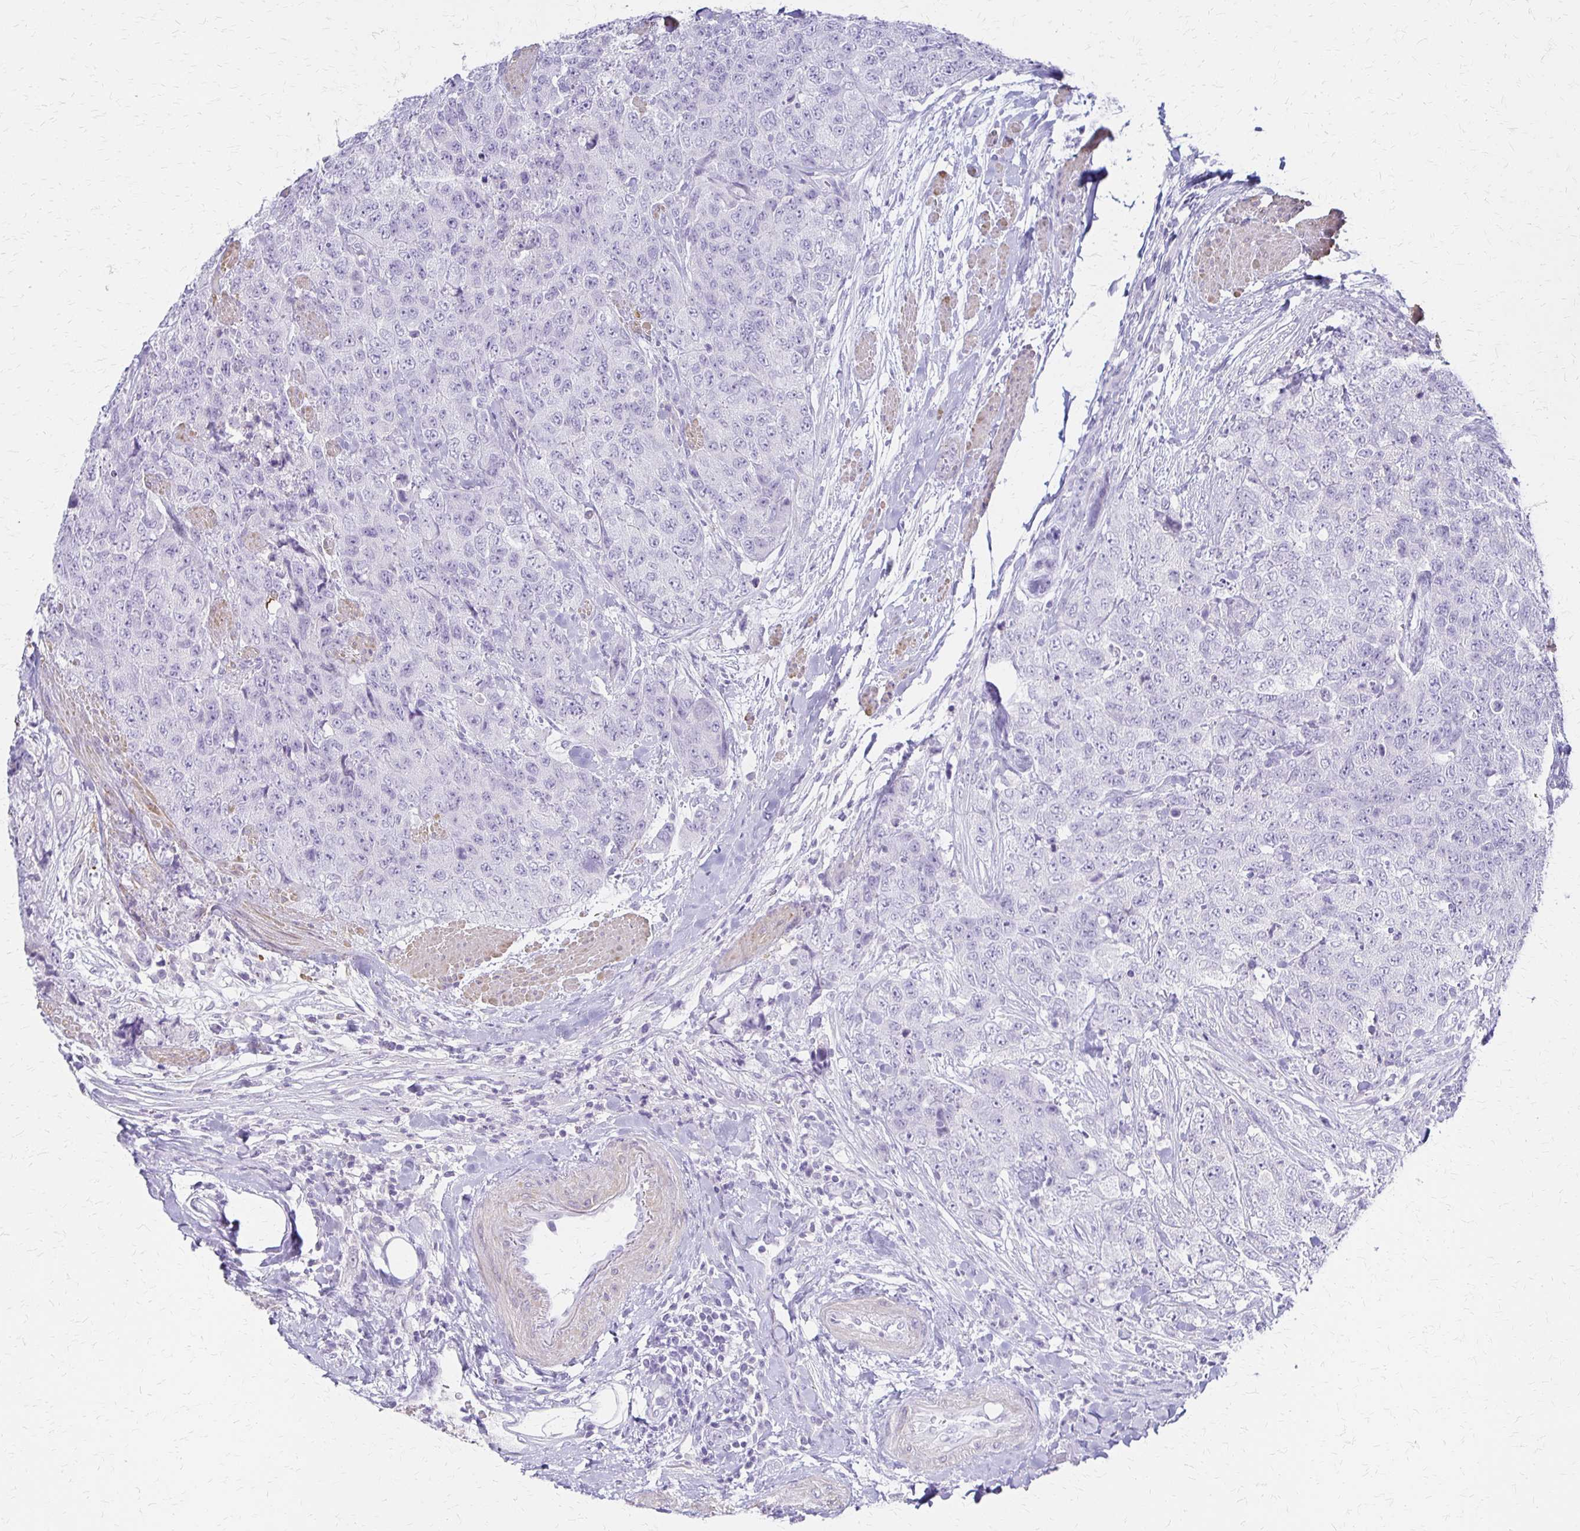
{"staining": {"intensity": "negative", "quantity": "none", "location": "none"}, "tissue": "urothelial cancer", "cell_type": "Tumor cells", "image_type": "cancer", "snomed": [{"axis": "morphology", "description": "Urothelial carcinoma, High grade"}, {"axis": "topography", "description": "Urinary bladder"}], "caption": "IHC image of neoplastic tissue: human high-grade urothelial carcinoma stained with DAB (3,3'-diaminobenzidine) displays no significant protein expression in tumor cells.", "gene": "IVL", "patient": {"sex": "female", "age": 78}}